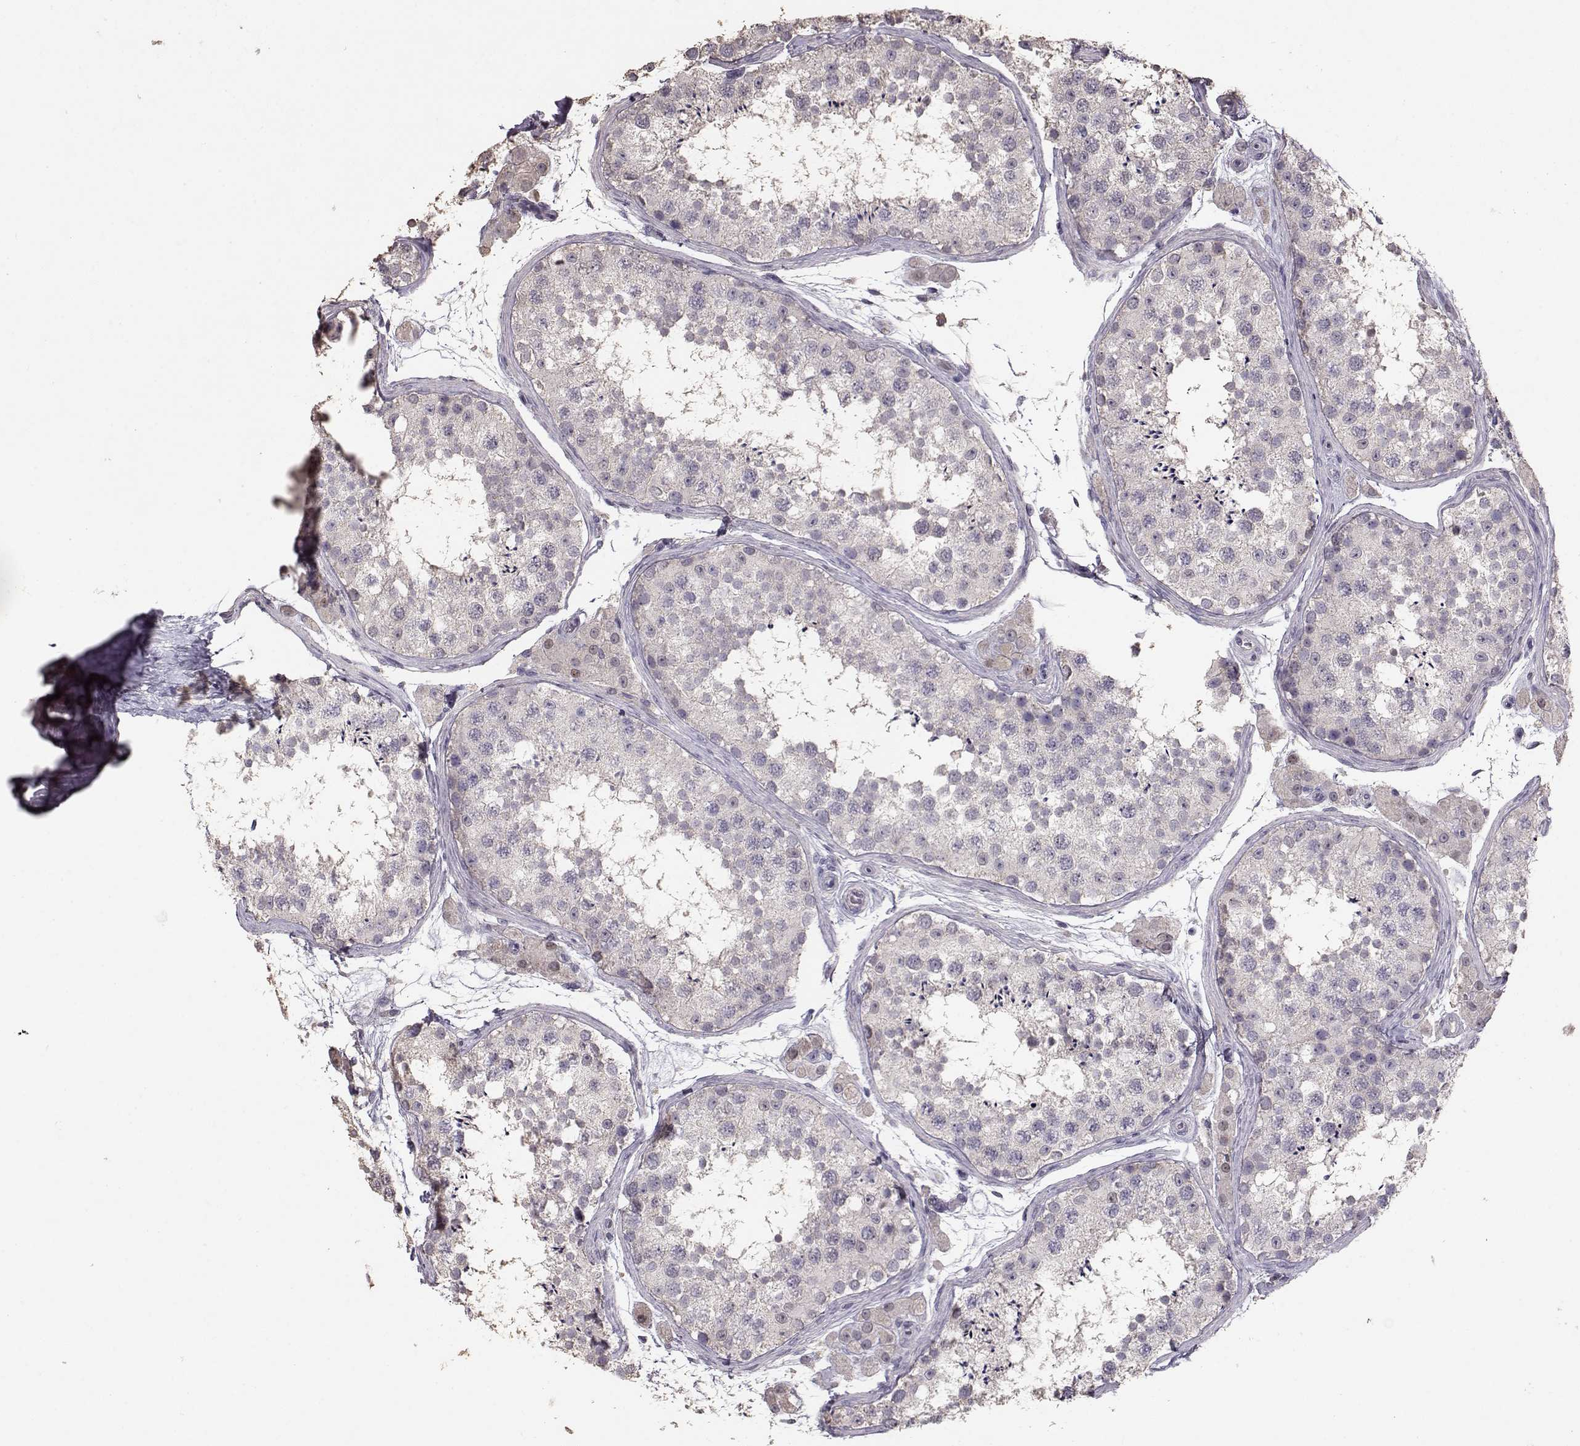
{"staining": {"intensity": "negative", "quantity": "none", "location": "none"}, "tissue": "testis", "cell_type": "Cells in seminiferous ducts", "image_type": "normal", "snomed": [{"axis": "morphology", "description": "Normal tissue, NOS"}, {"axis": "topography", "description": "Testis"}], "caption": "The image reveals no significant expression in cells in seminiferous ducts of testis. (DAB IHC, high magnification).", "gene": "PMCH", "patient": {"sex": "male", "age": 41}}